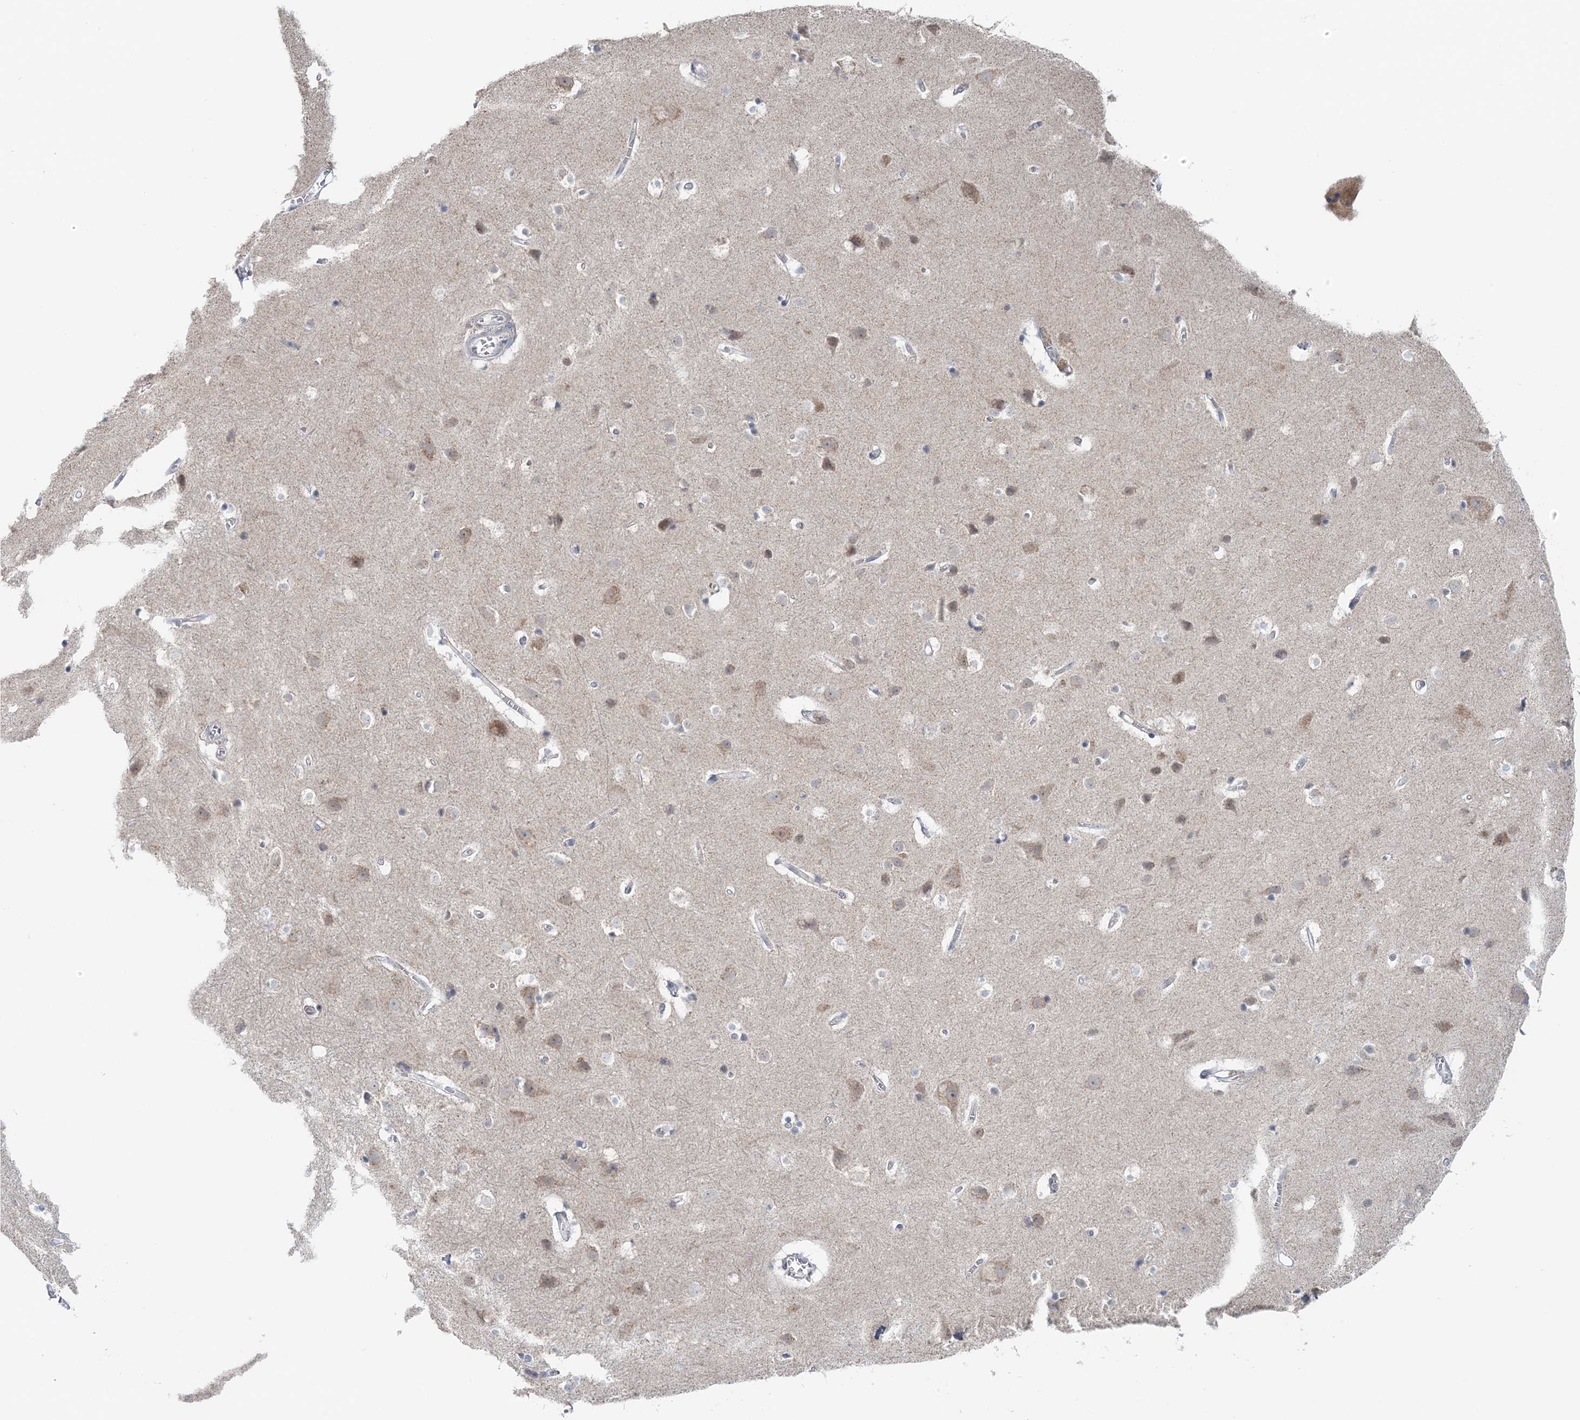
{"staining": {"intensity": "weak", "quantity": "<25%", "location": "cytoplasmic/membranous"}, "tissue": "cerebral cortex", "cell_type": "Endothelial cells", "image_type": "normal", "snomed": [{"axis": "morphology", "description": "Normal tissue, NOS"}, {"axis": "topography", "description": "Cerebral cortex"}], "caption": "Immunohistochemistry (IHC) image of benign cerebral cortex: cerebral cortex stained with DAB displays no significant protein staining in endothelial cells. (DAB (3,3'-diaminobenzidine) IHC with hematoxylin counter stain).", "gene": "RNF150", "patient": {"sex": "male", "age": 54}}